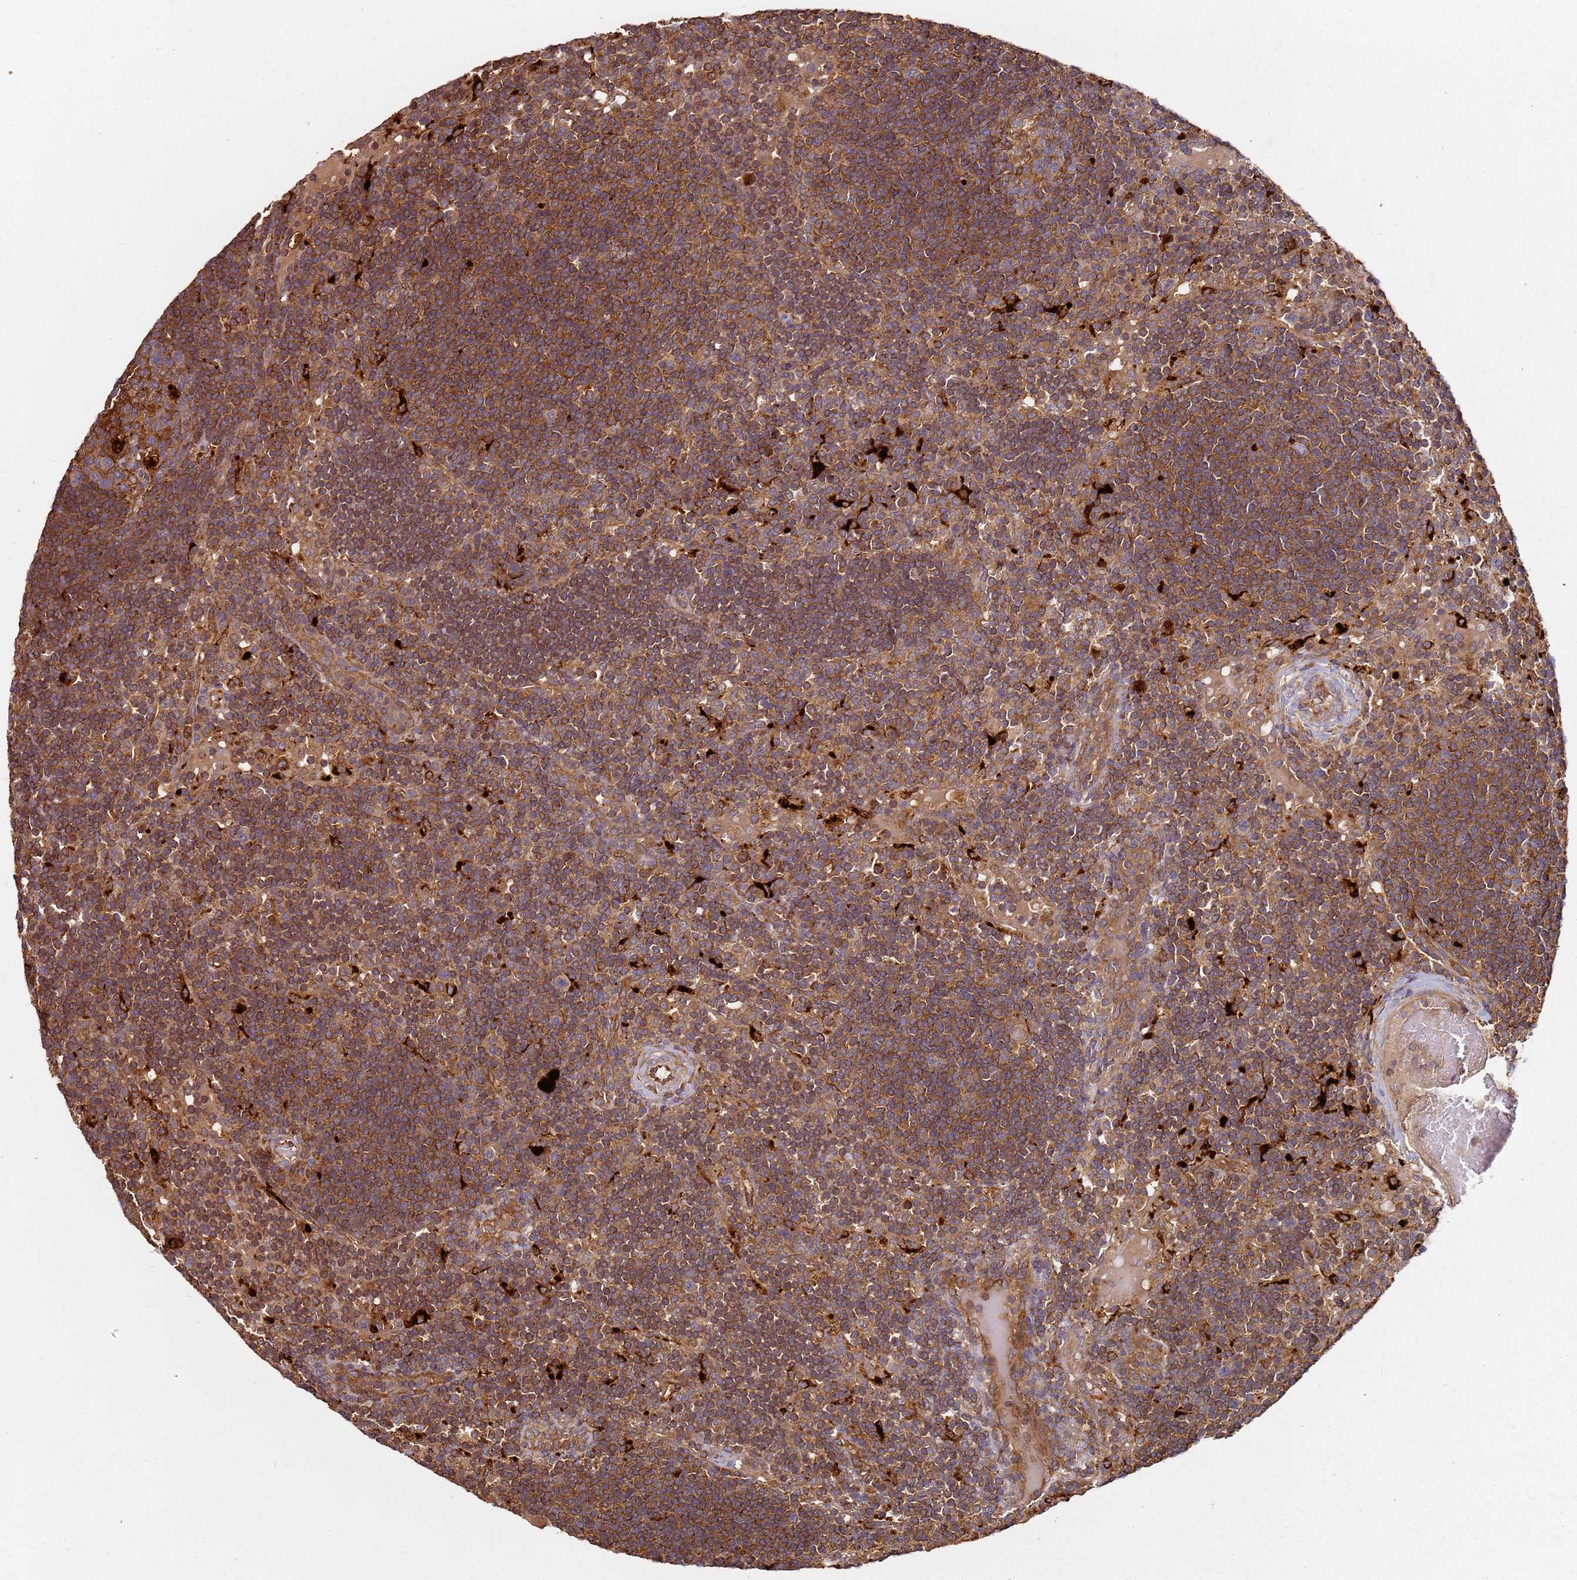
{"staining": {"intensity": "moderate", "quantity": "25%-75%", "location": "cytoplasmic/membranous"}, "tissue": "lymph node", "cell_type": "Germinal center cells", "image_type": "normal", "snomed": [{"axis": "morphology", "description": "Normal tissue, NOS"}, {"axis": "topography", "description": "Lymph node"}], "caption": "Protein staining of unremarkable lymph node exhibits moderate cytoplasmic/membranous staining in about 25%-75% of germinal center cells.", "gene": "SCGB2B2", "patient": {"sex": "male", "age": 53}}